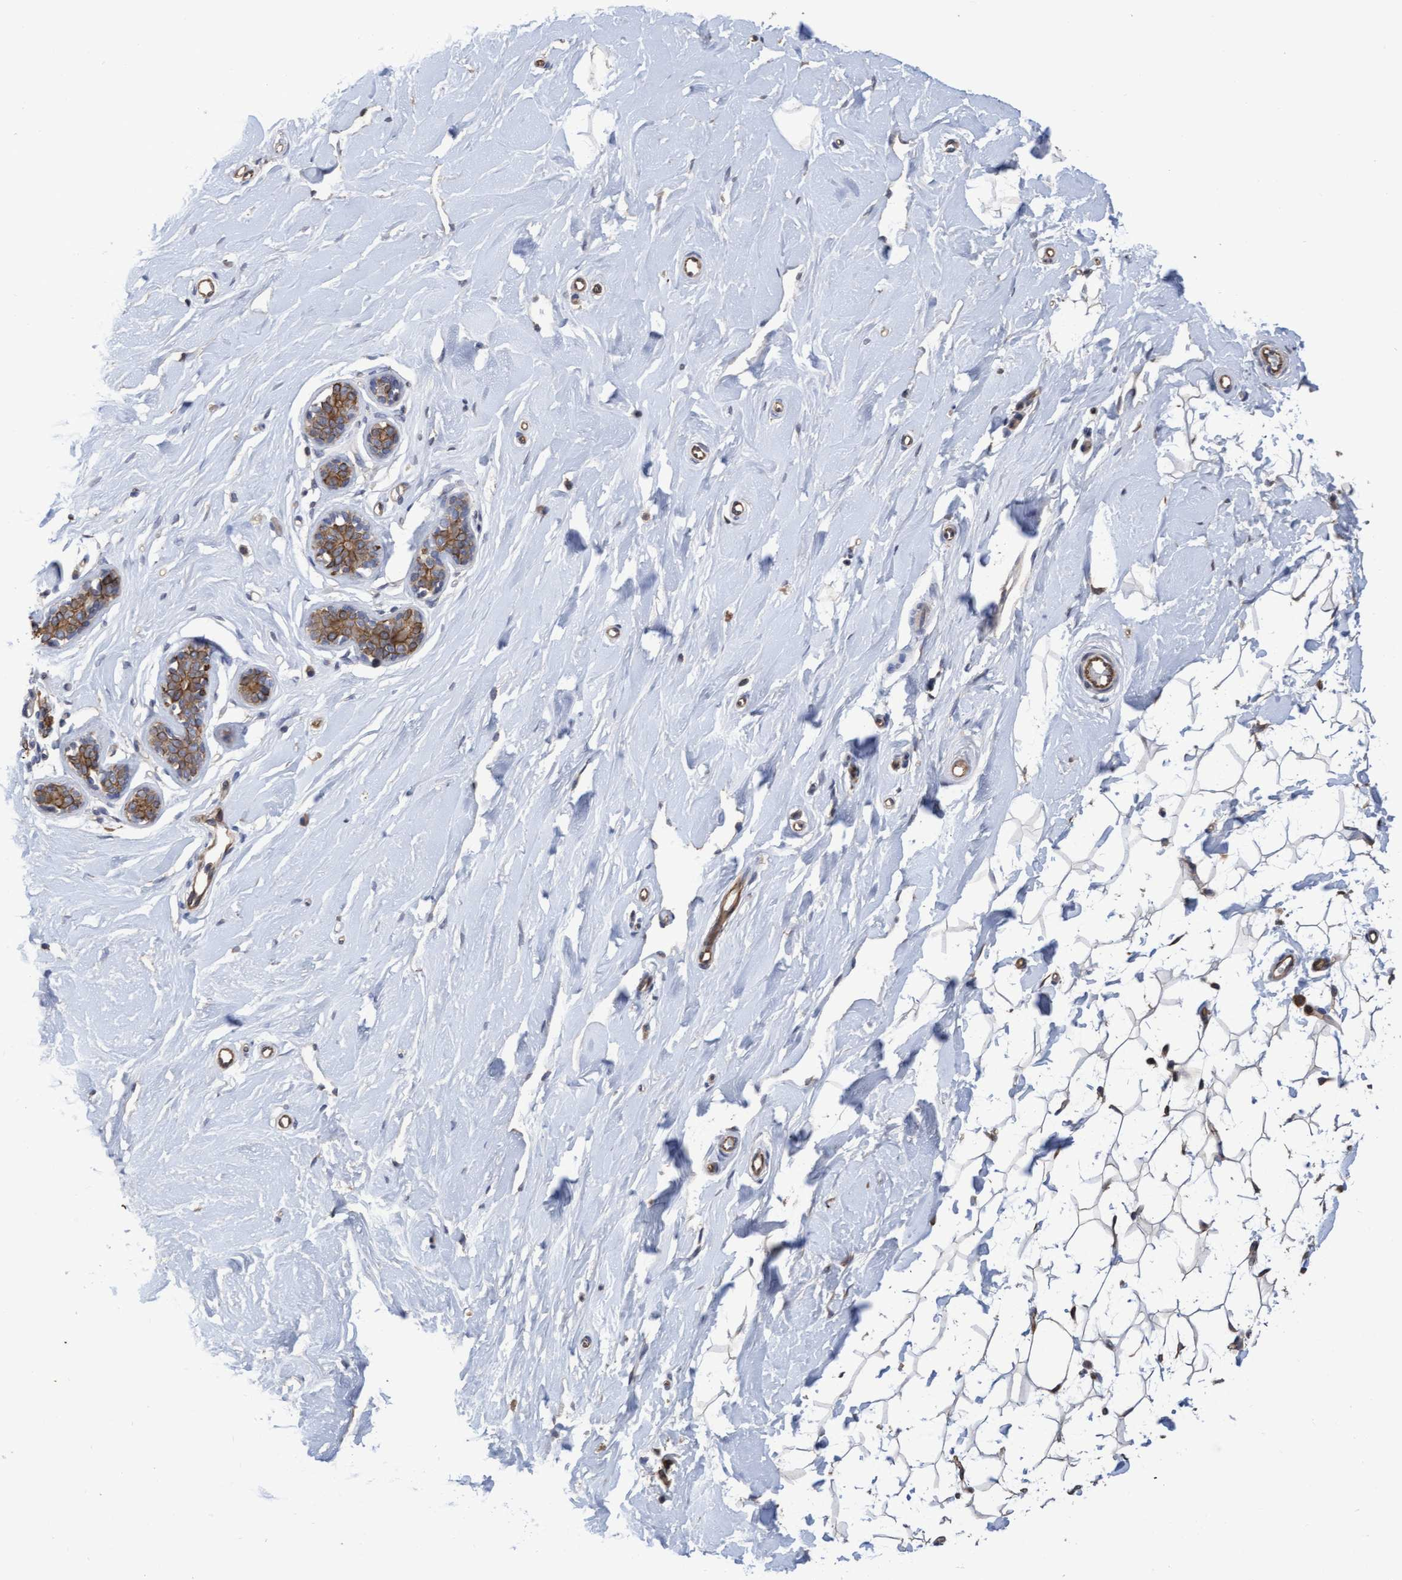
{"staining": {"intensity": "moderate", "quantity": "25%-75%", "location": "cytoplasmic/membranous"}, "tissue": "breast", "cell_type": "Adipocytes", "image_type": "normal", "snomed": [{"axis": "morphology", "description": "Normal tissue, NOS"}, {"axis": "topography", "description": "Breast"}], "caption": "The immunohistochemical stain shows moderate cytoplasmic/membranous expression in adipocytes of normal breast.", "gene": "KRT24", "patient": {"sex": "female", "age": 23}}